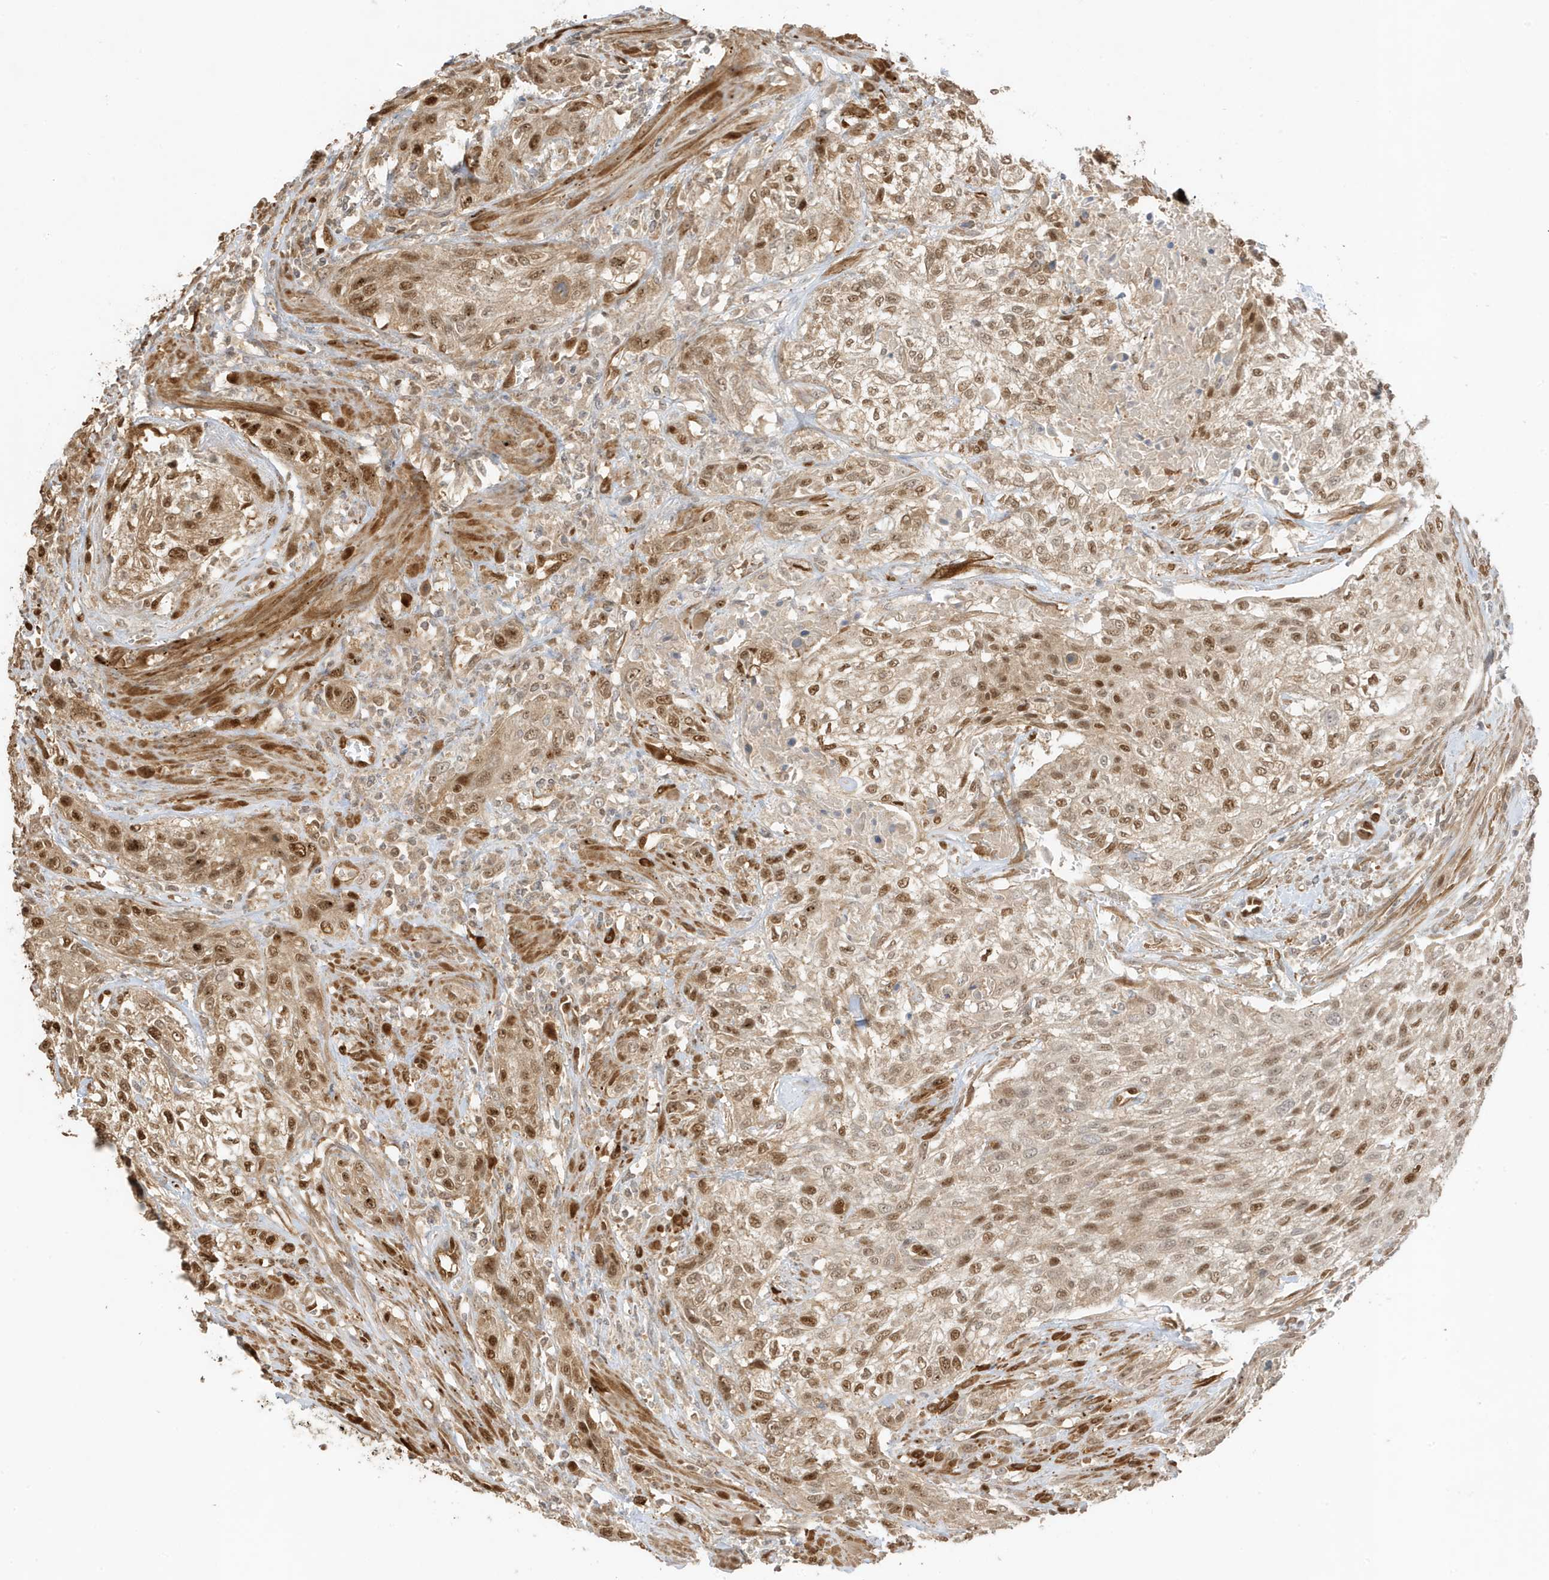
{"staining": {"intensity": "moderate", "quantity": ">75%", "location": "cytoplasmic/membranous,nuclear"}, "tissue": "urothelial cancer", "cell_type": "Tumor cells", "image_type": "cancer", "snomed": [{"axis": "morphology", "description": "Urothelial carcinoma, High grade"}, {"axis": "topography", "description": "Urinary bladder"}], "caption": "Immunohistochemical staining of urothelial cancer demonstrates moderate cytoplasmic/membranous and nuclear protein positivity in about >75% of tumor cells.", "gene": "ZBTB41", "patient": {"sex": "male", "age": 35}}